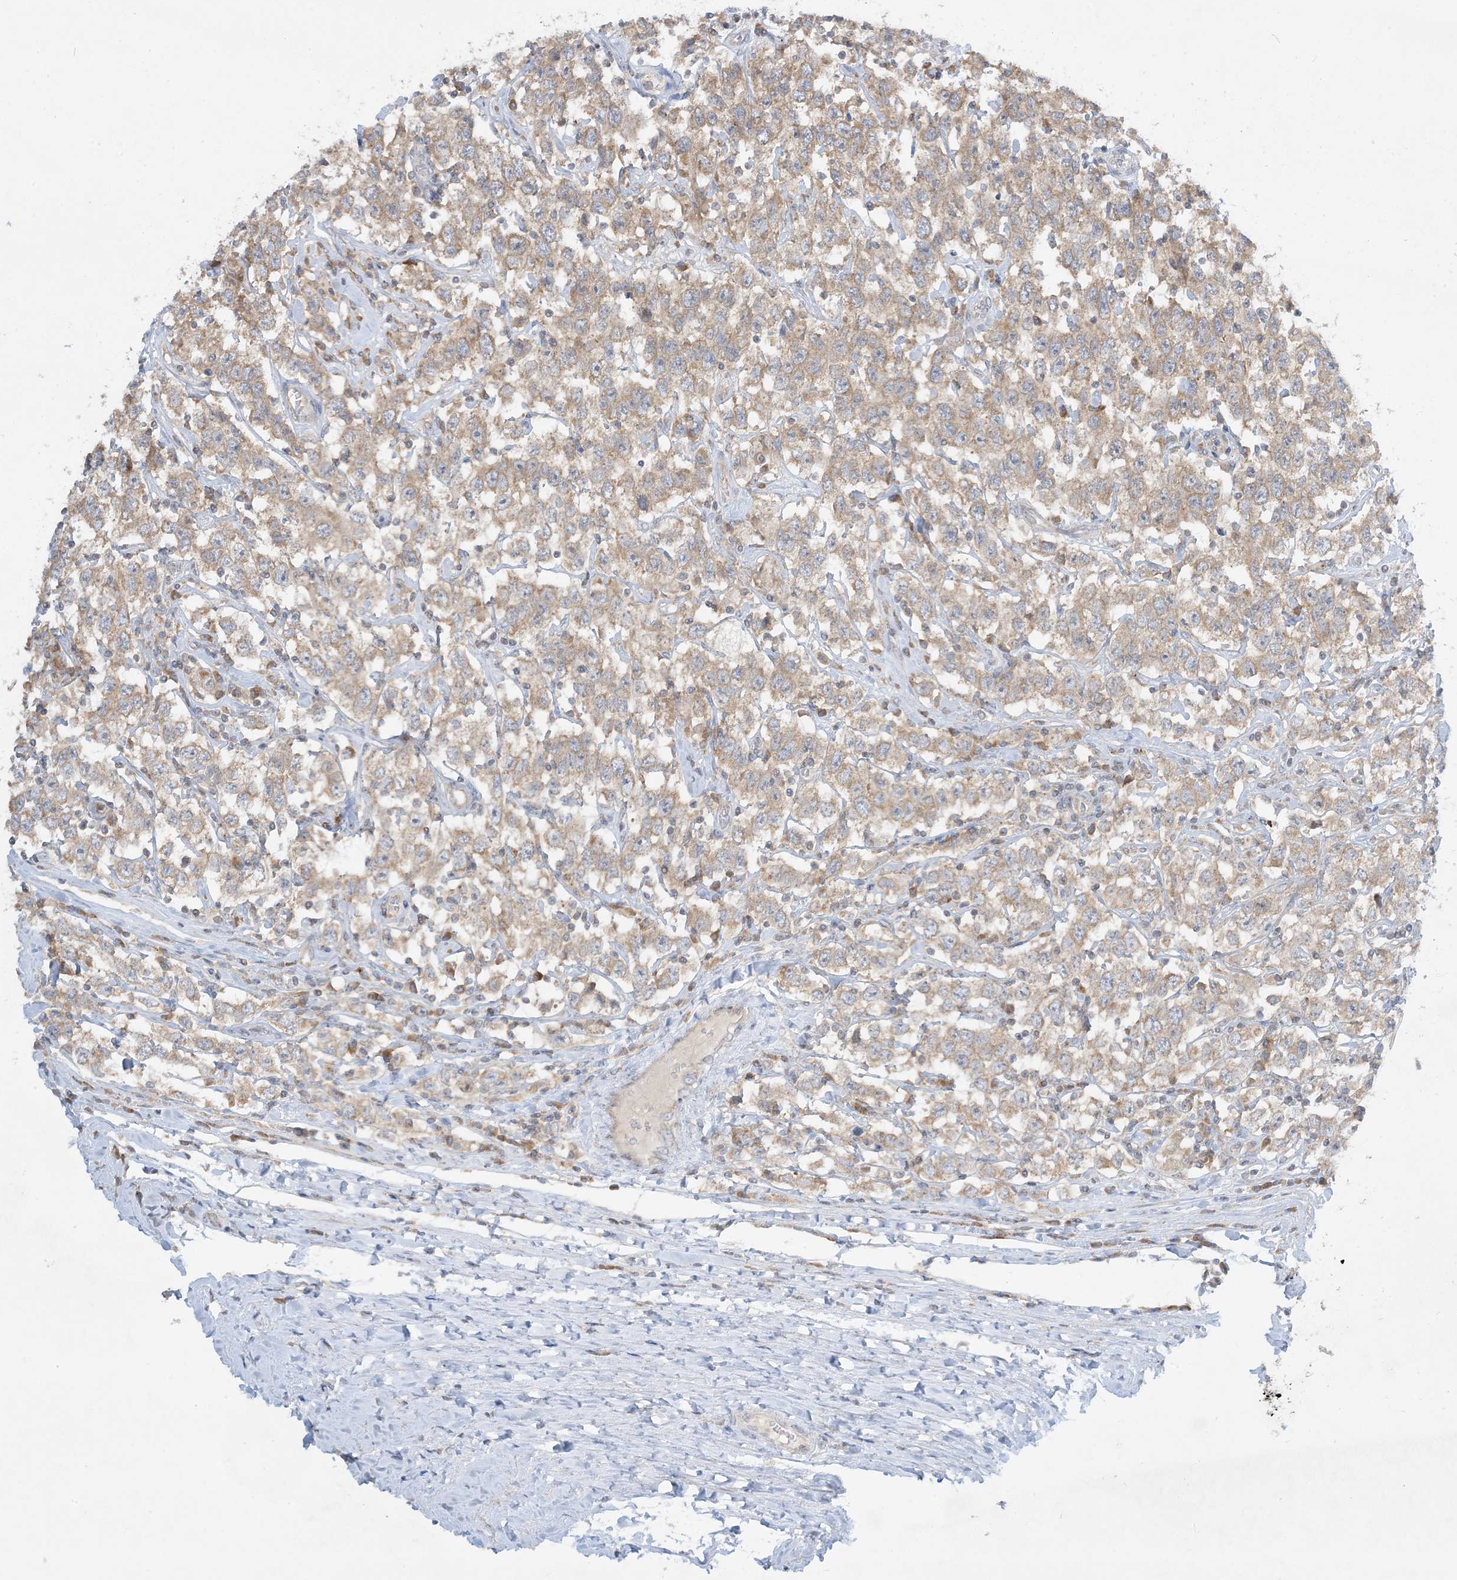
{"staining": {"intensity": "moderate", "quantity": ">75%", "location": "cytoplasmic/membranous"}, "tissue": "testis cancer", "cell_type": "Tumor cells", "image_type": "cancer", "snomed": [{"axis": "morphology", "description": "Seminoma, NOS"}, {"axis": "topography", "description": "Testis"}], "caption": "Human seminoma (testis) stained for a protein (brown) shows moderate cytoplasmic/membranous positive positivity in approximately >75% of tumor cells.", "gene": "RPP40", "patient": {"sex": "male", "age": 41}}